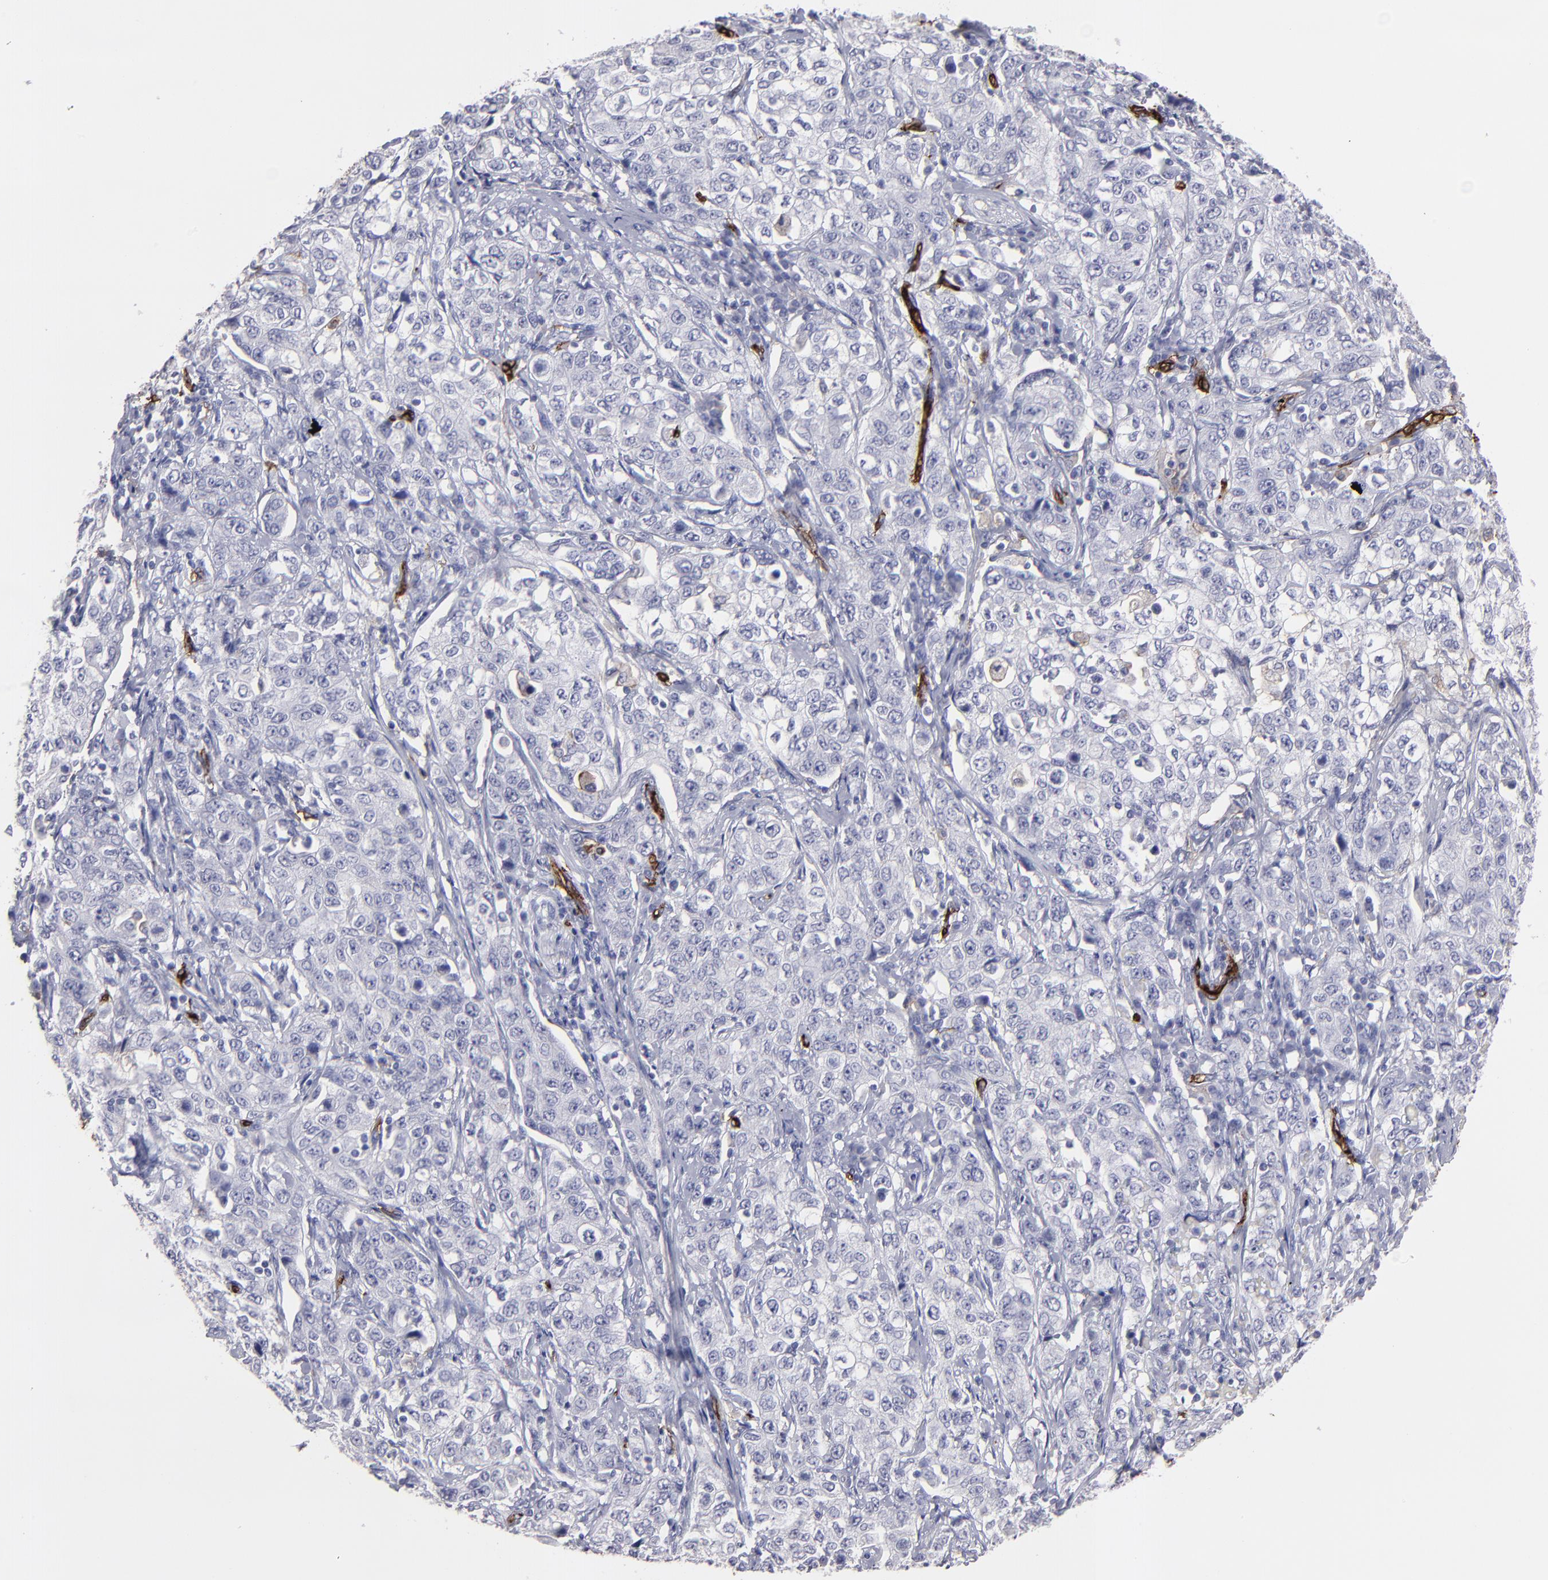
{"staining": {"intensity": "negative", "quantity": "none", "location": "none"}, "tissue": "stomach cancer", "cell_type": "Tumor cells", "image_type": "cancer", "snomed": [{"axis": "morphology", "description": "Adenocarcinoma, NOS"}, {"axis": "topography", "description": "Stomach"}], "caption": "Stomach adenocarcinoma stained for a protein using immunohistochemistry shows no expression tumor cells.", "gene": "CD36", "patient": {"sex": "male", "age": 48}}